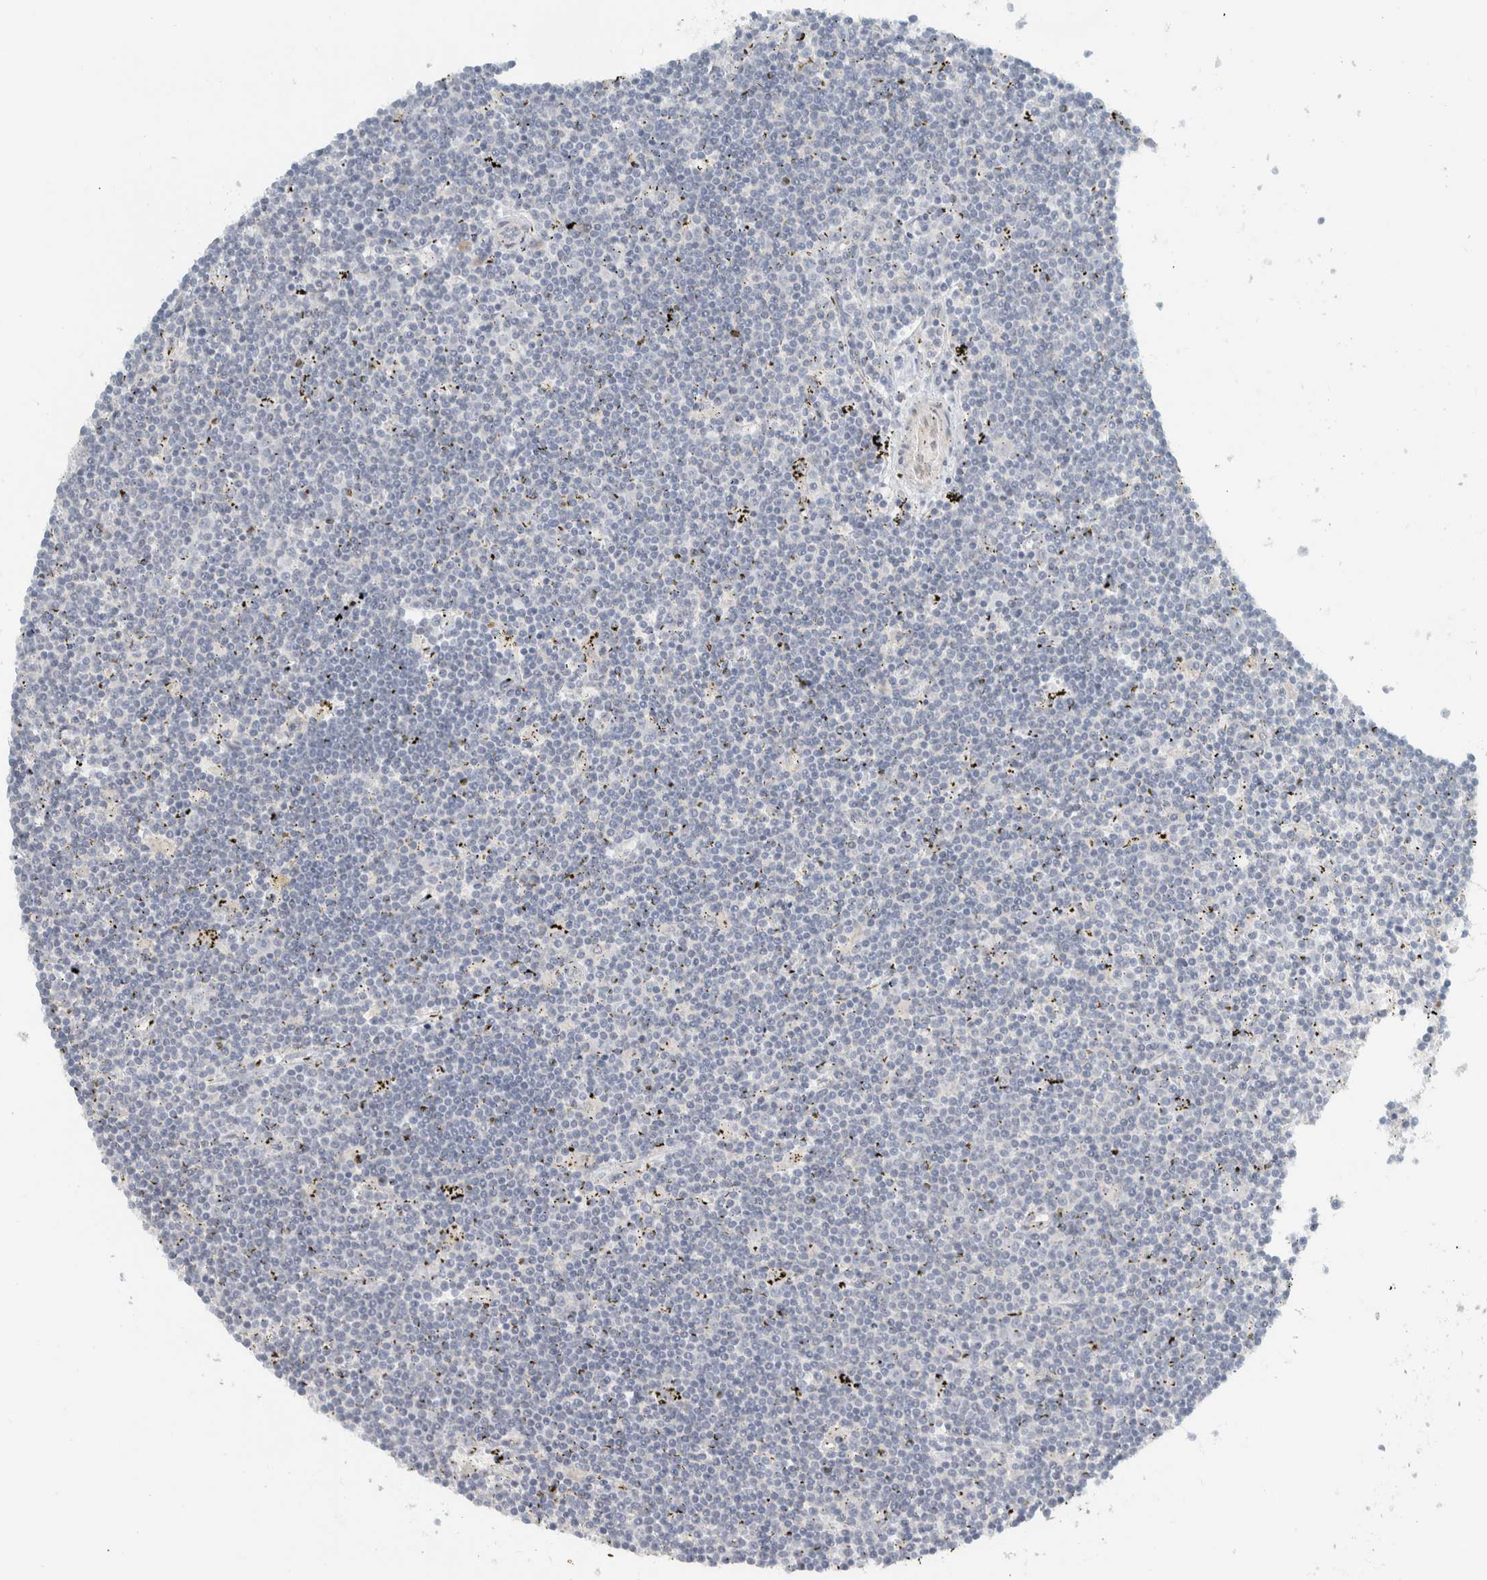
{"staining": {"intensity": "negative", "quantity": "none", "location": "none"}, "tissue": "lymphoma", "cell_type": "Tumor cells", "image_type": "cancer", "snomed": [{"axis": "morphology", "description": "Malignant lymphoma, non-Hodgkin's type, Low grade"}, {"axis": "topography", "description": "Spleen"}], "caption": "The photomicrograph reveals no staining of tumor cells in malignant lymphoma, non-Hodgkin's type (low-grade).", "gene": "HGS", "patient": {"sex": "male", "age": 76}}